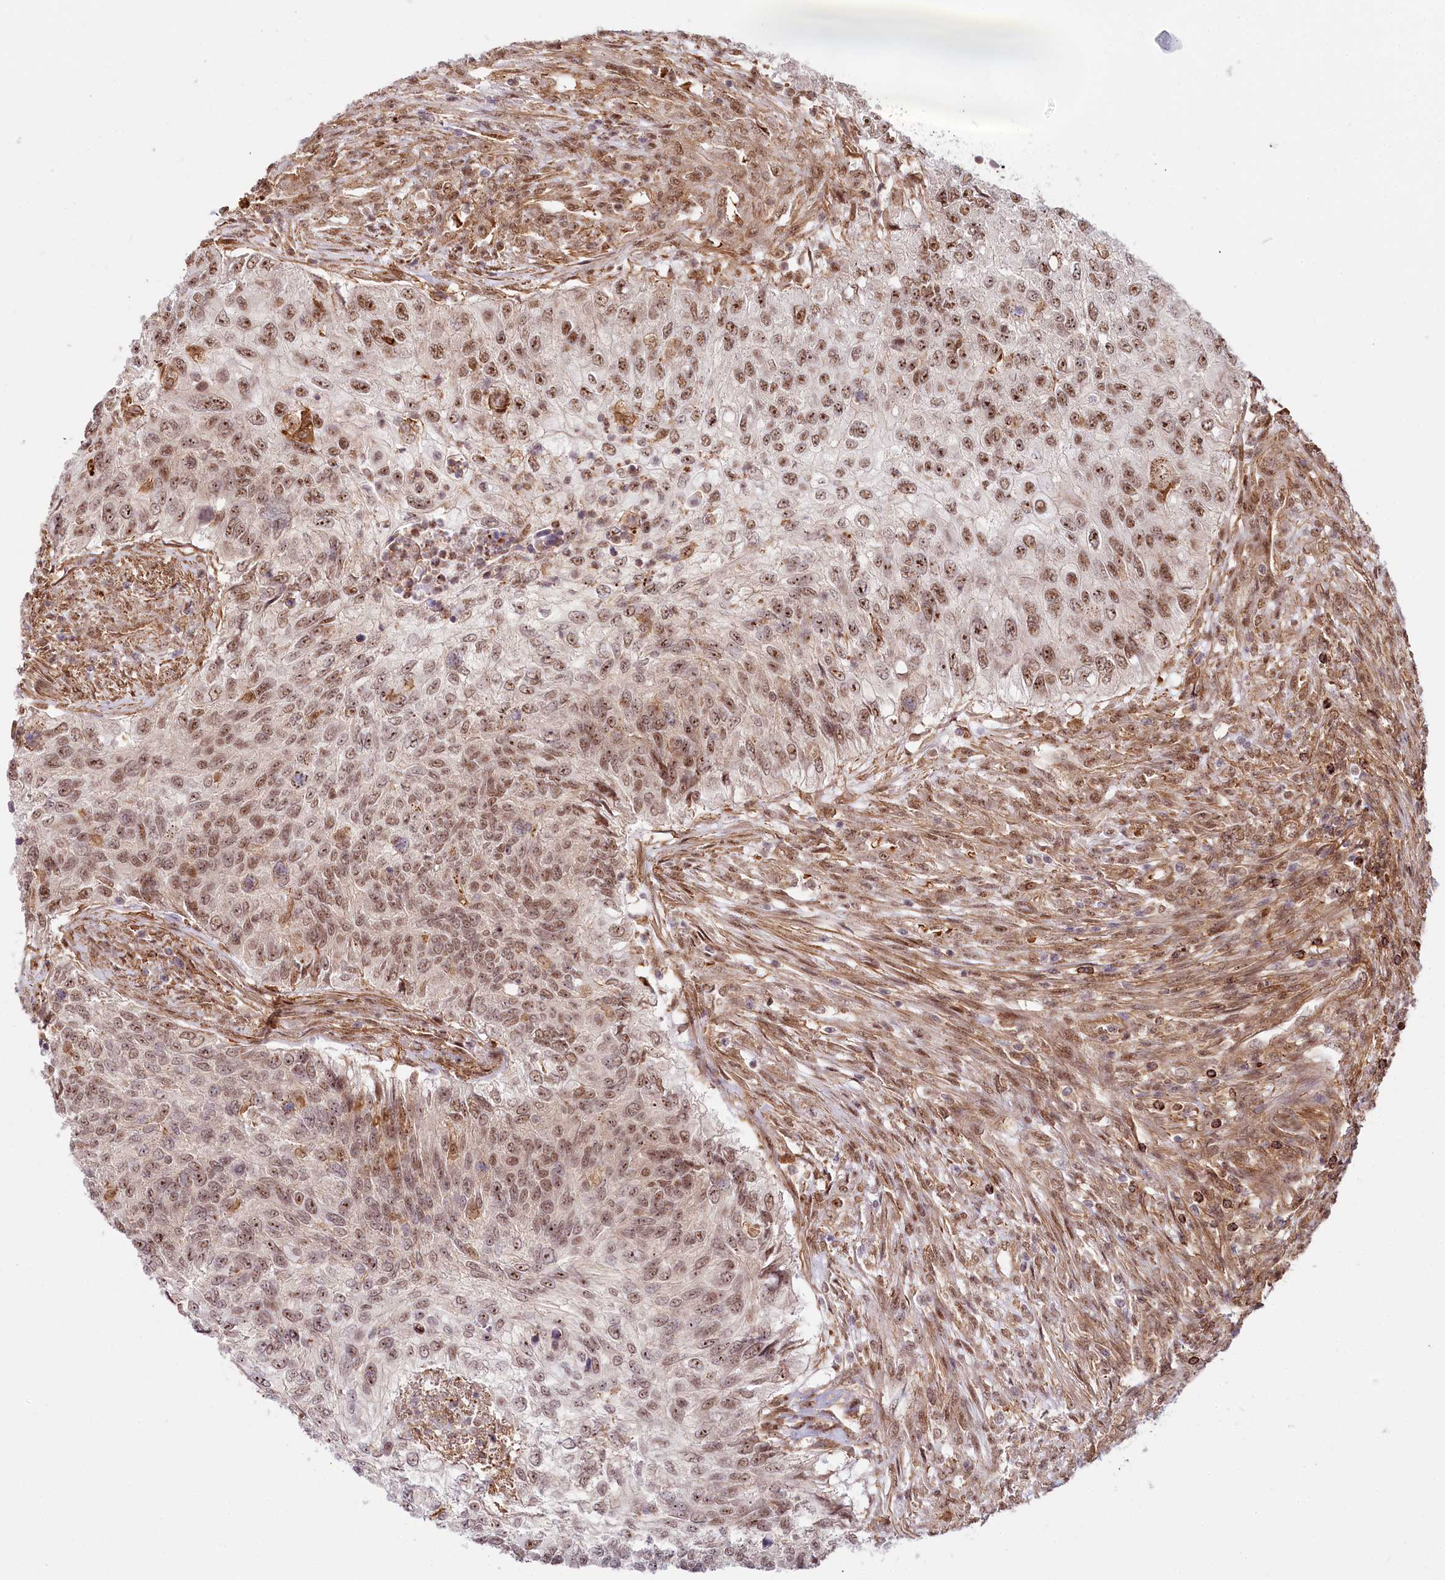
{"staining": {"intensity": "moderate", "quantity": ">75%", "location": "nuclear"}, "tissue": "urothelial cancer", "cell_type": "Tumor cells", "image_type": "cancer", "snomed": [{"axis": "morphology", "description": "Urothelial carcinoma, High grade"}, {"axis": "topography", "description": "Urinary bladder"}], "caption": "A high-resolution micrograph shows immunohistochemistry staining of urothelial cancer, which demonstrates moderate nuclear positivity in about >75% of tumor cells. (IHC, brightfield microscopy, high magnification).", "gene": "TUBGCP2", "patient": {"sex": "female", "age": 60}}